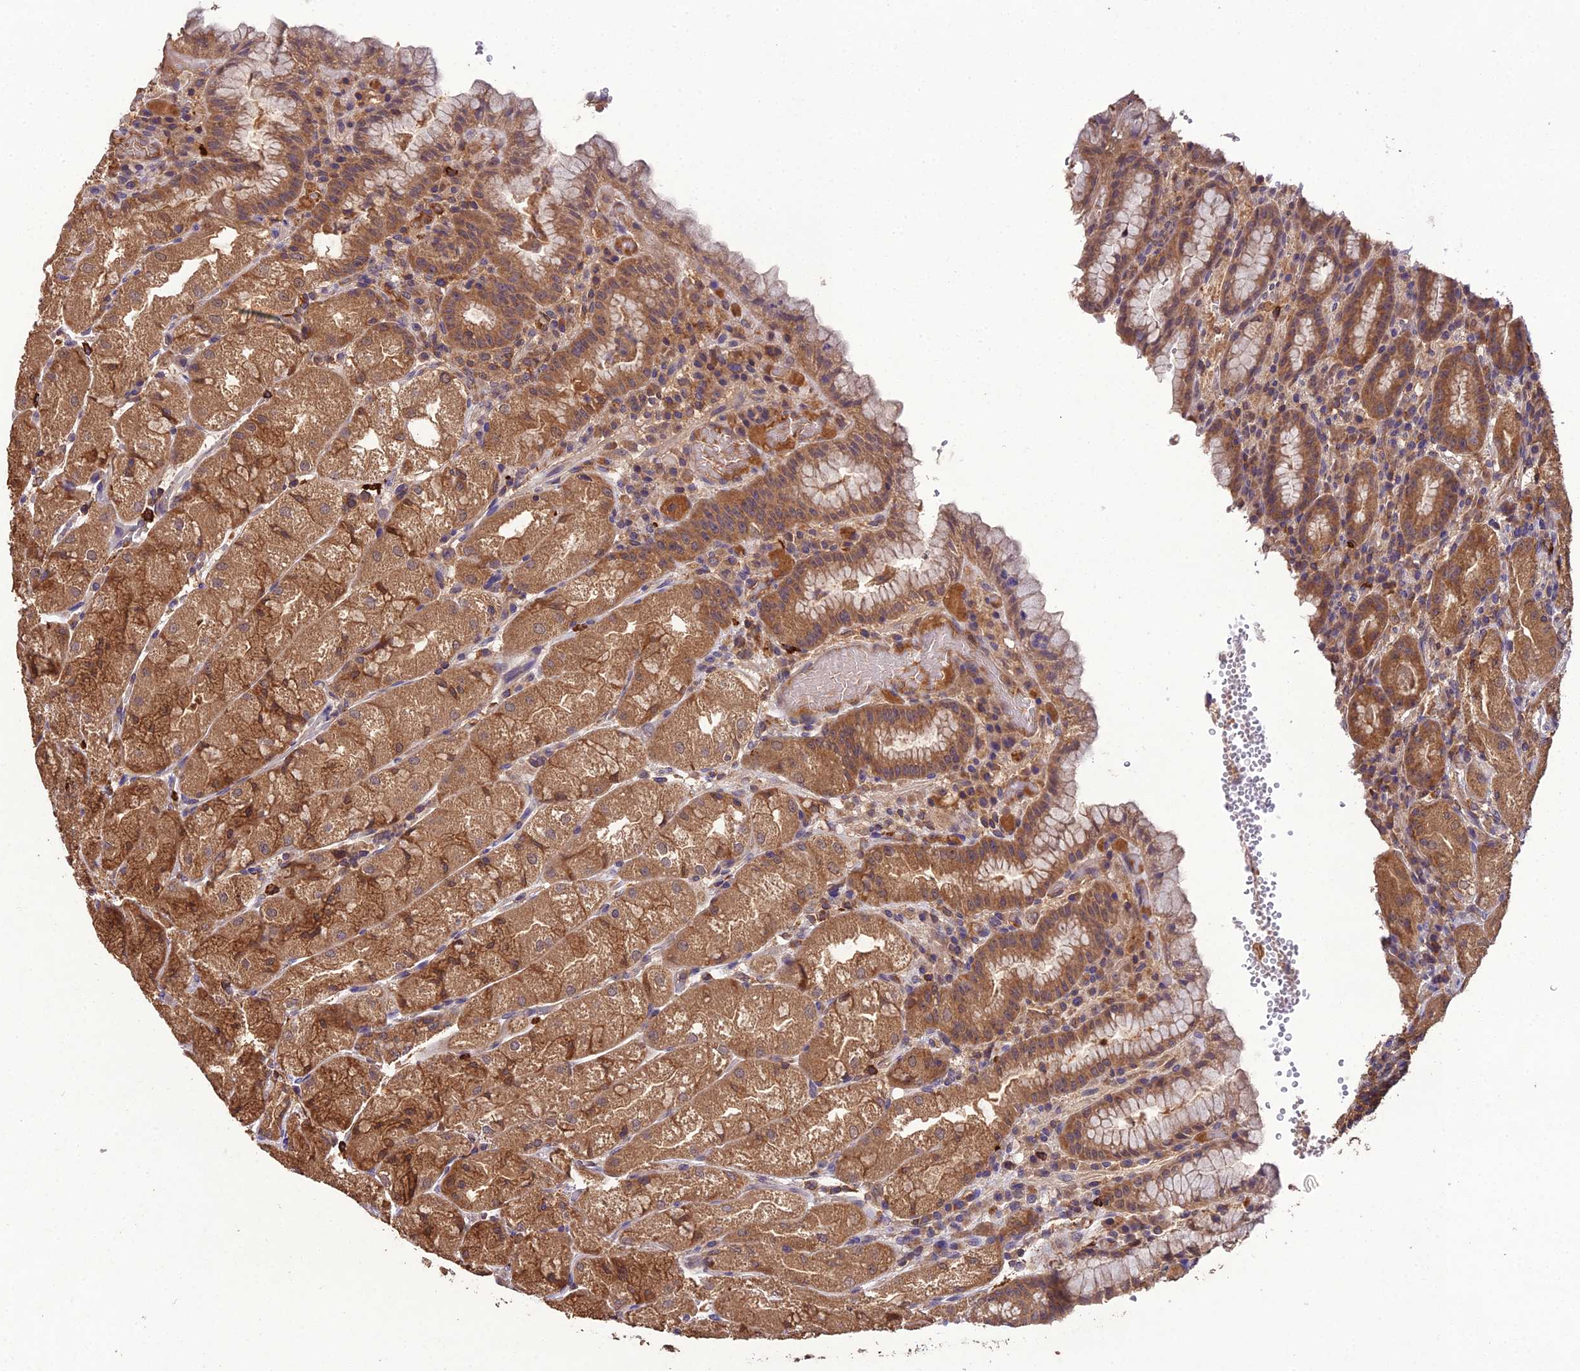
{"staining": {"intensity": "moderate", "quantity": ">75%", "location": "cytoplasmic/membranous"}, "tissue": "stomach", "cell_type": "Glandular cells", "image_type": "normal", "snomed": [{"axis": "morphology", "description": "Normal tissue, NOS"}, {"axis": "topography", "description": "Stomach, upper"}], "caption": "A high-resolution micrograph shows immunohistochemistry (IHC) staining of normal stomach, which displays moderate cytoplasmic/membranous staining in about >75% of glandular cells. Immunohistochemistry (ihc) stains the protein of interest in brown and the nuclei are stained blue.", "gene": "TMEM258", "patient": {"sex": "male", "age": 52}}